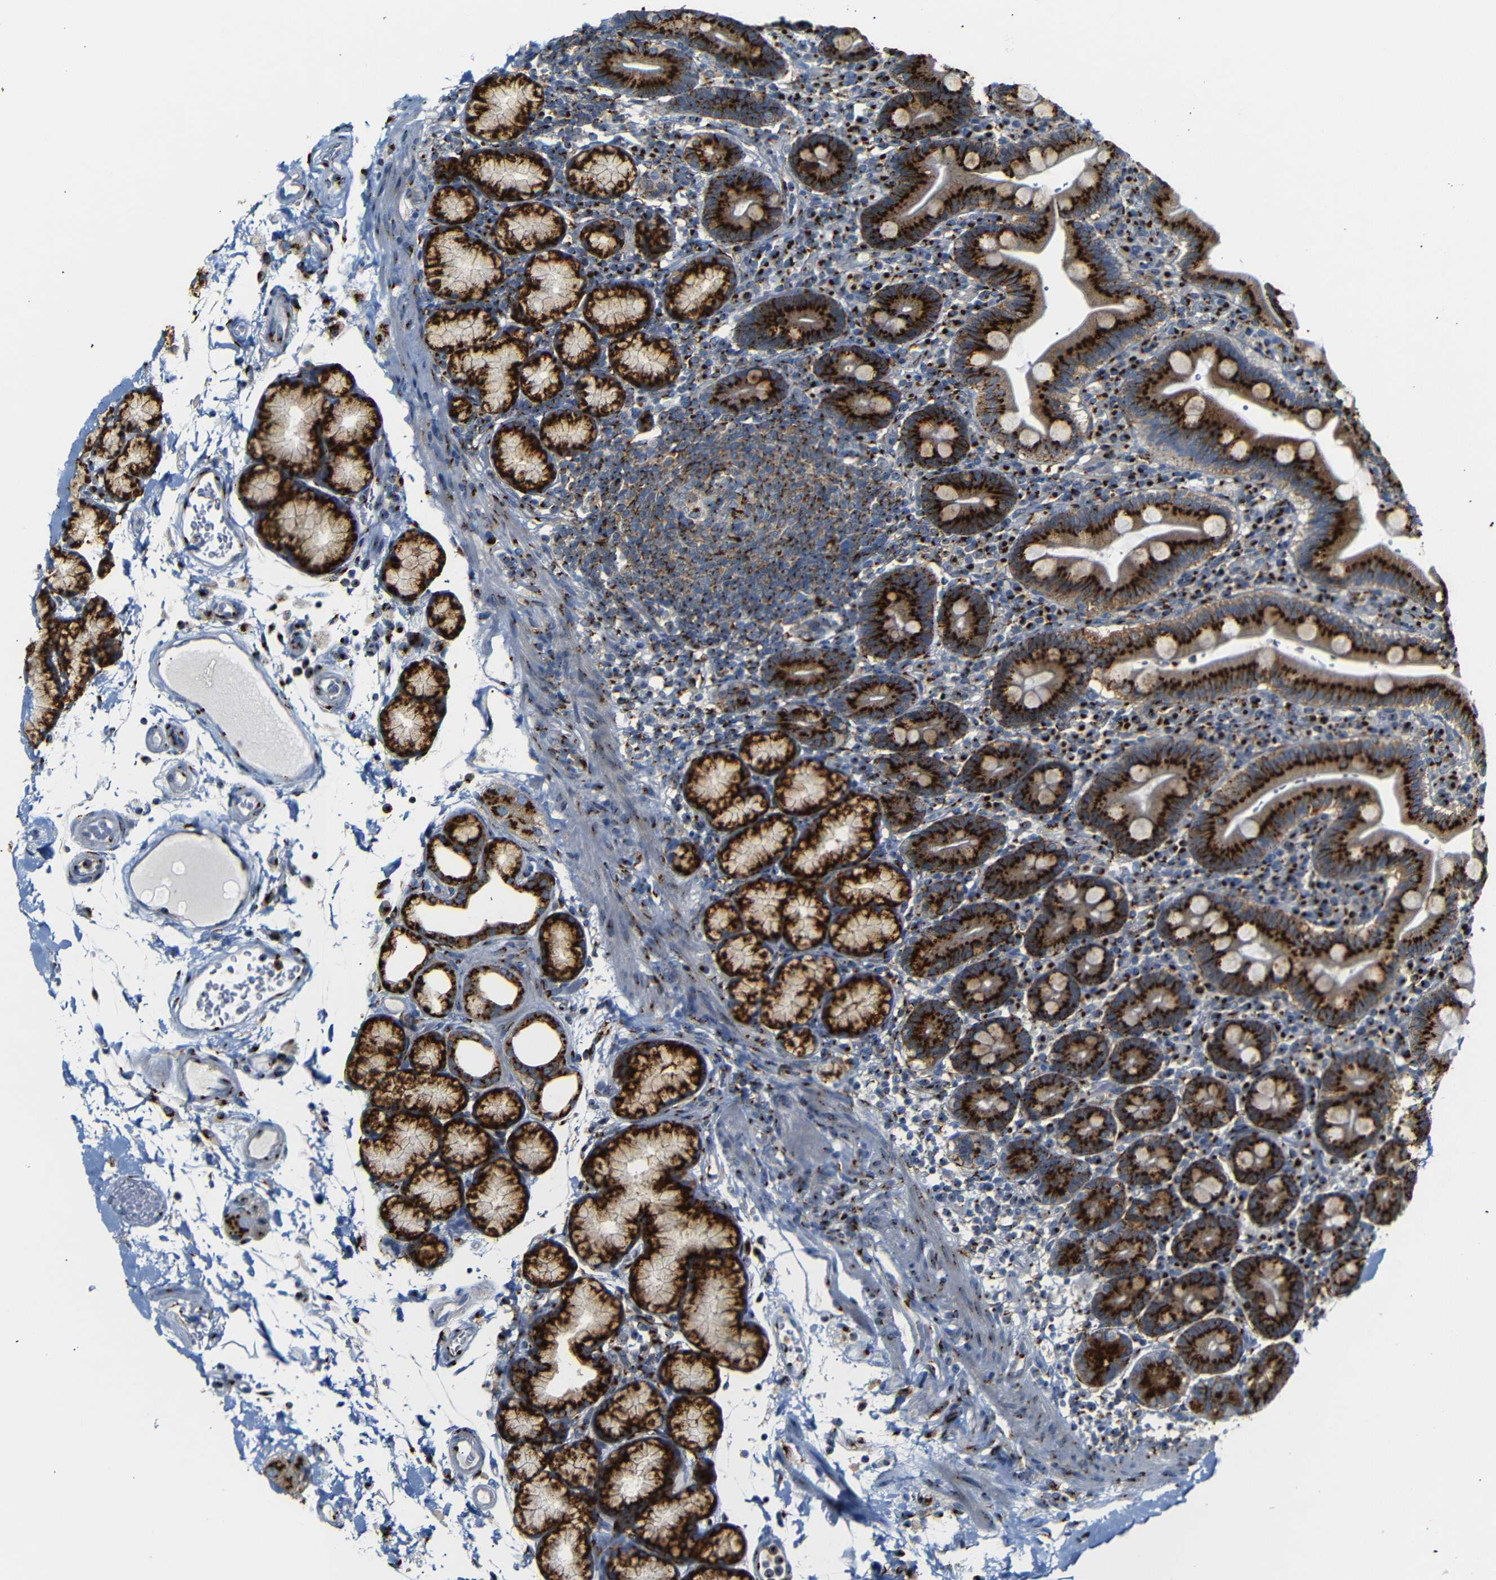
{"staining": {"intensity": "strong", "quantity": ">75%", "location": "cytoplasmic/membranous"}, "tissue": "duodenum", "cell_type": "Glandular cells", "image_type": "normal", "snomed": [{"axis": "morphology", "description": "Normal tissue, NOS"}, {"axis": "topography", "description": "Small intestine, NOS"}], "caption": "The immunohistochemical stain shows strong cytoplasmic/membranous positivity in glandular cells of unremarkable duodenum.", "gene": "TGOLN2", "patient": {"sex": "female", "age": 71}}